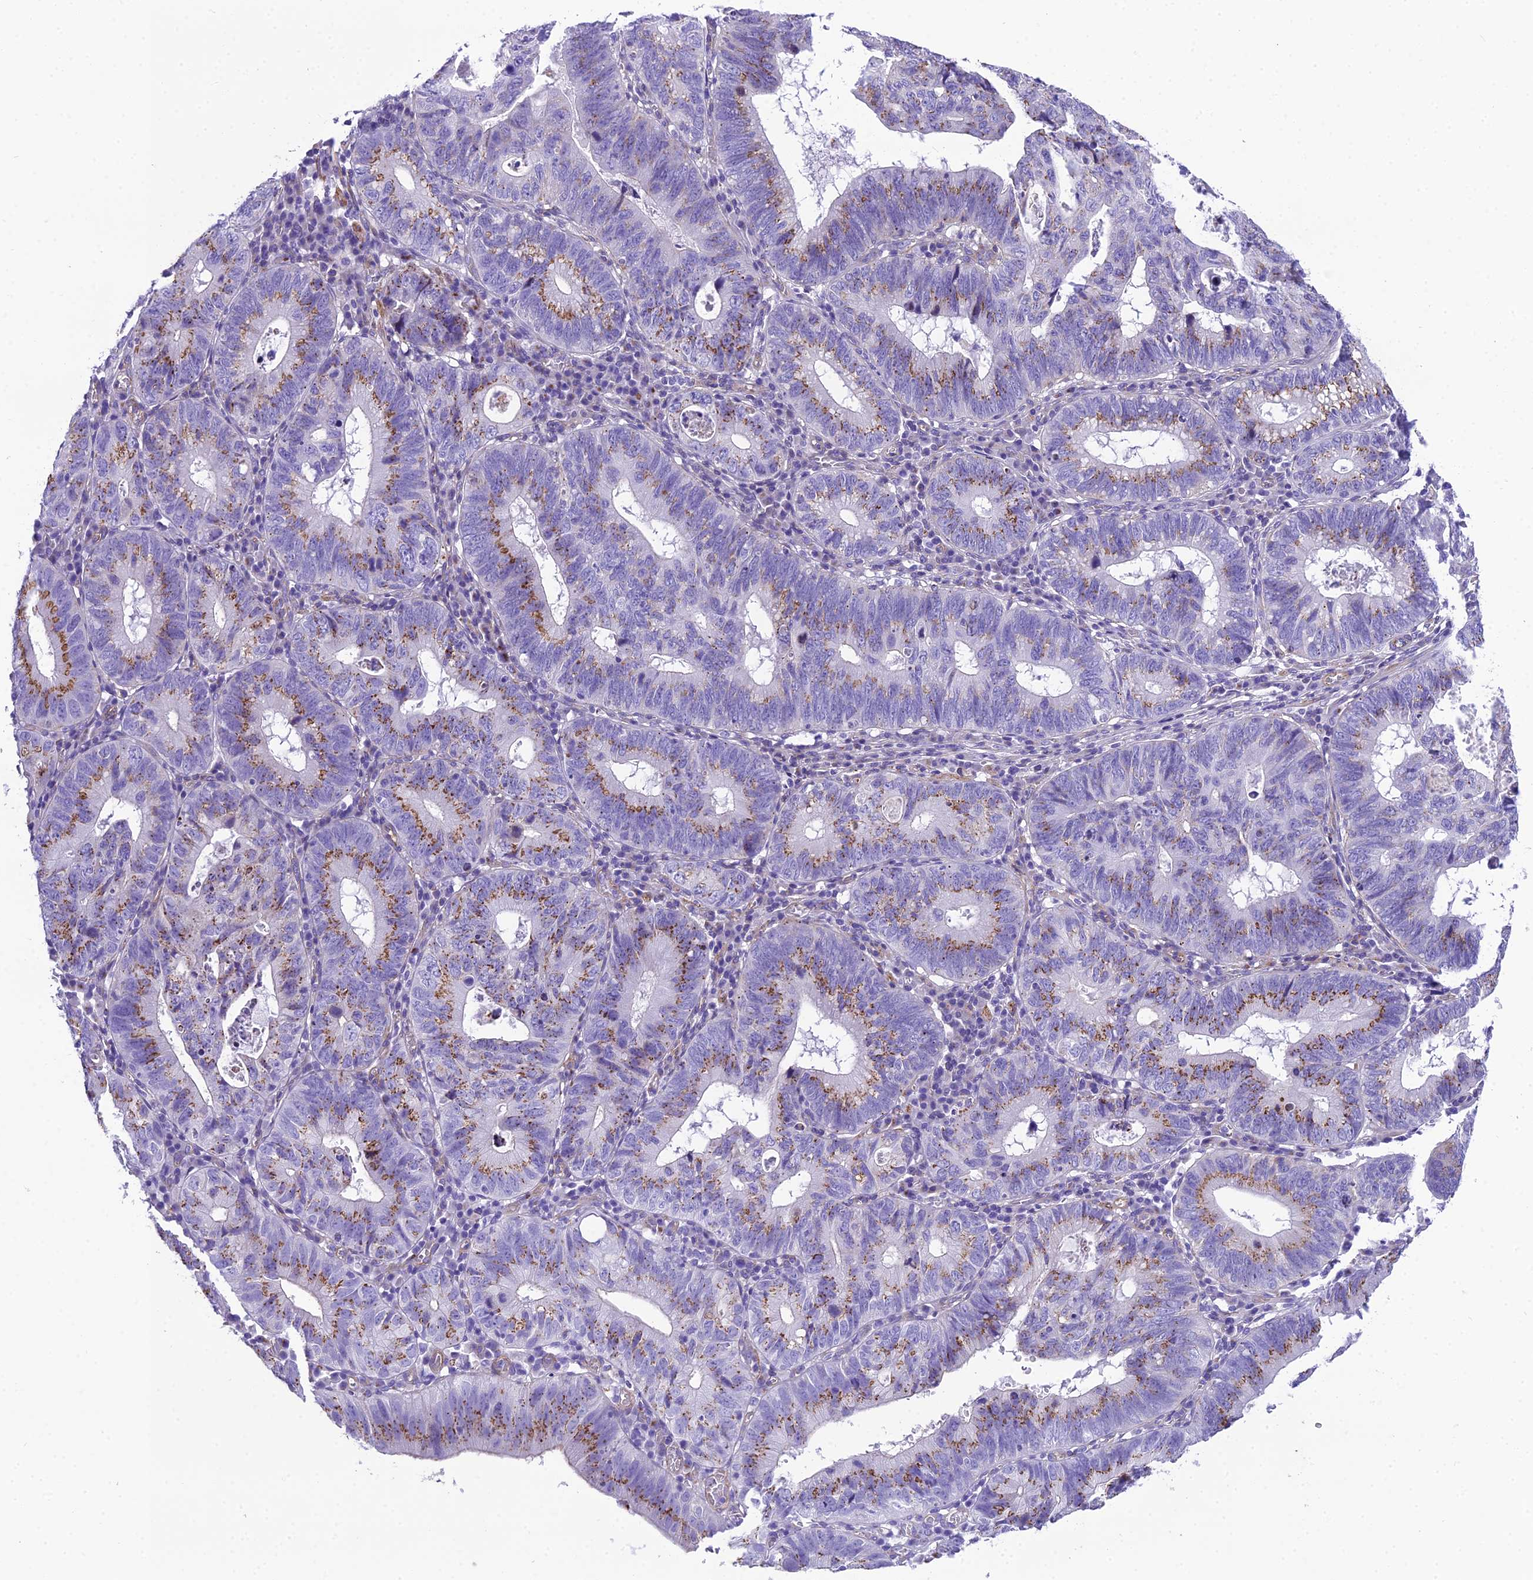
{"staining": {"intensity": "moderate", "quantity": ">75%", "location": "cytoplasmic/membranous"}, "tissue": "stomach cancer", "cell_type": "Tumor cells", "image_type": "cancer", "snomed": [{"axis": "morphology", "description": "Adenocarcinoma, NOS"}, {"axis": "topography", "description": "Stomach"}], "caption": "An image of human stomach cancer (adenocarcinoma) stained for a protein demonstrates moderate cytoplasmic/membranous brown staining in tumor cells.", "gene": "GFRA1", "patient": {"sex": "male", "age": 59}}